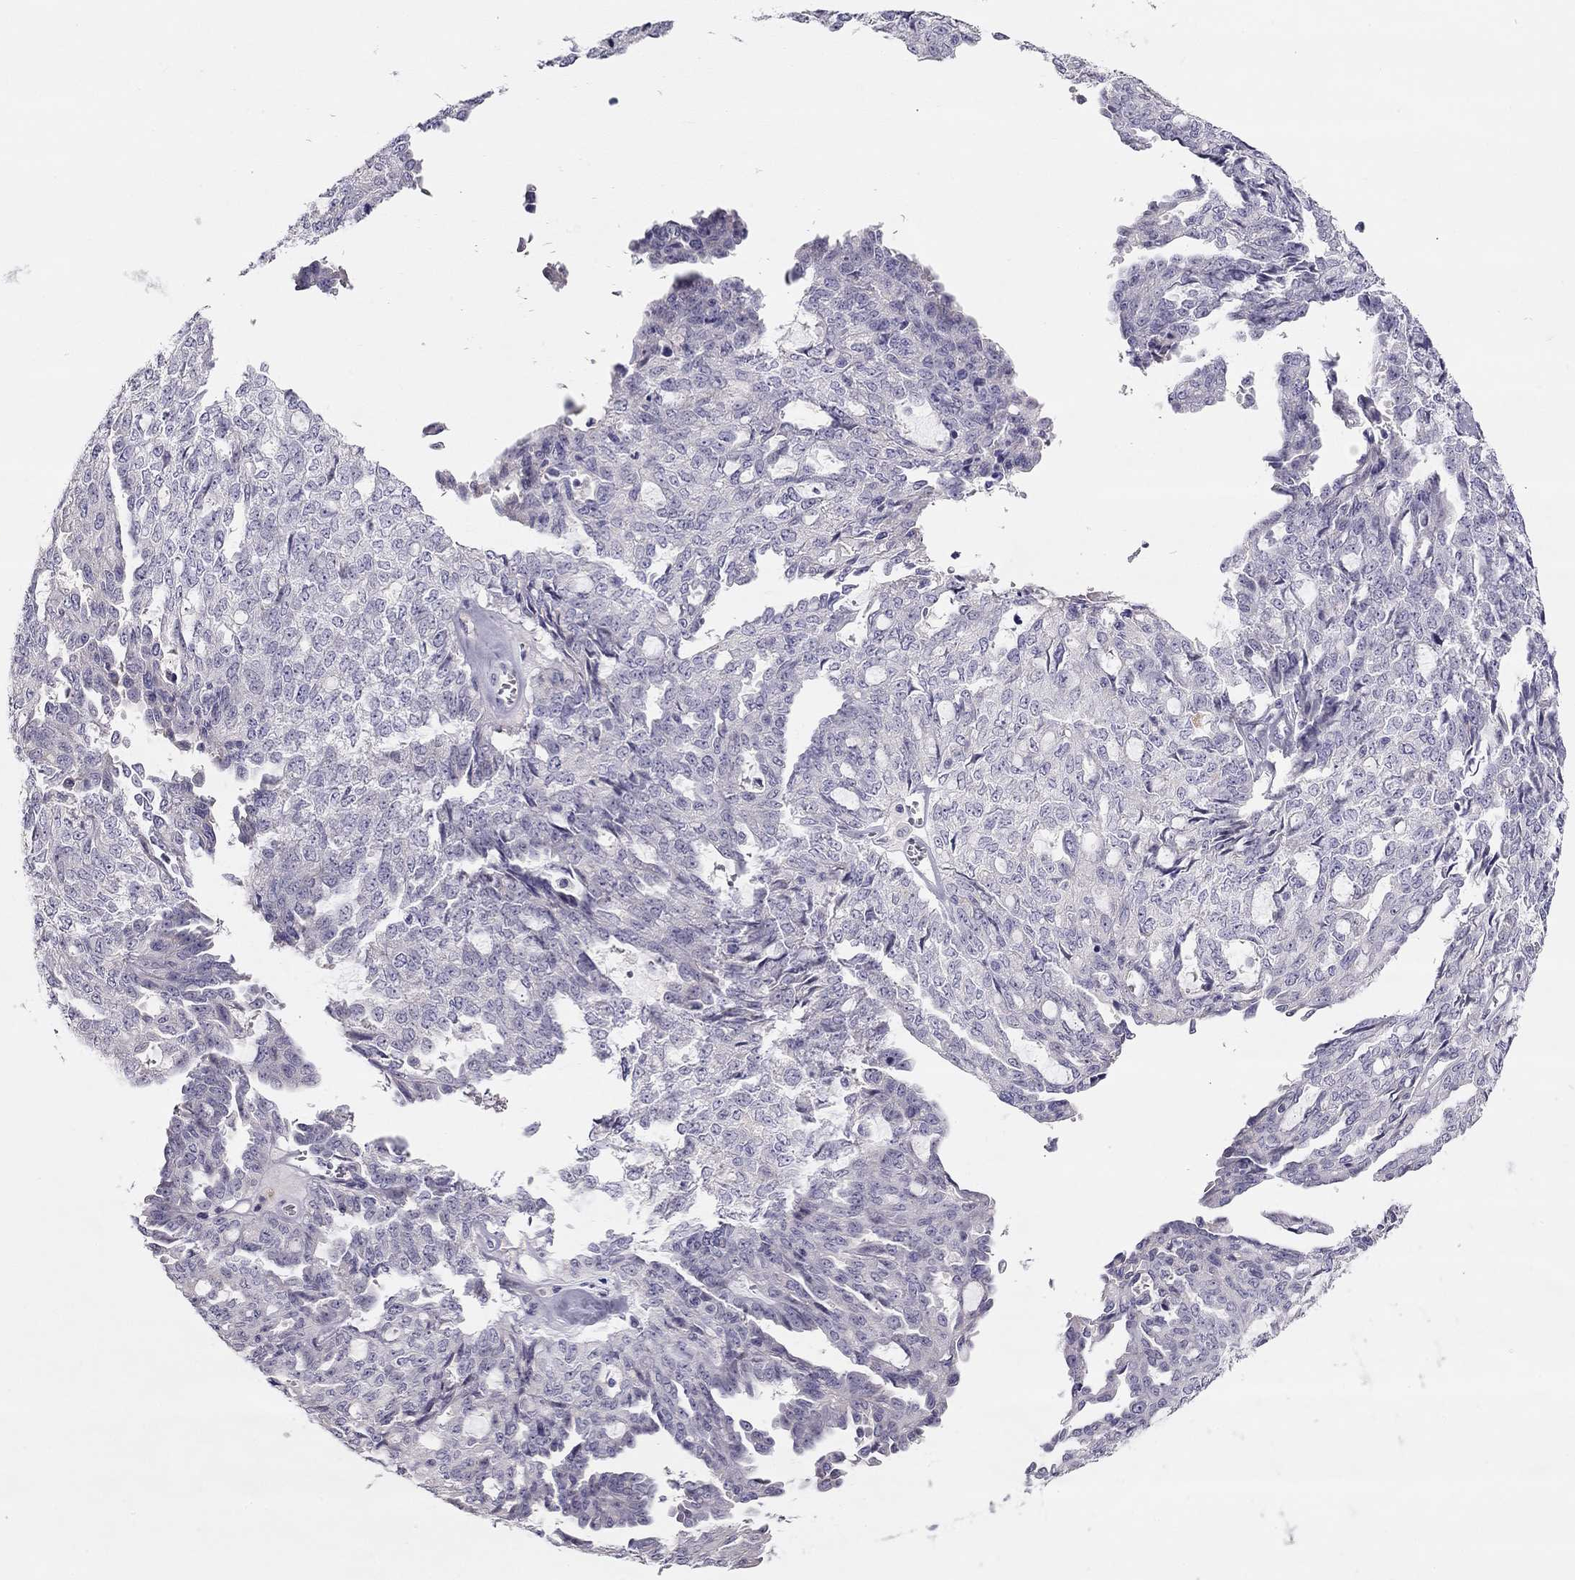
{"staining": {"intensity": "negative", "quantity": "none", "location": "none"}, "tissue": "ovarian cancer", "cell_type": "Tumor cells", "image_type": "cancer", "snomed": [{"axis": "morphology", "description": "Cystadenocarcinoma, serous, NOS"}, {"axis": "topography", "description": "Ovary"}], "caption": "Protein analysis of ovarian cancer reveals no significant expression in tumor cells. (DAB immunohistochemistry (IHC) visualized using brightfield microscopy, high magnification).", "gene": "KCNV2", "patient": {"sex": "female", "age": 71}}